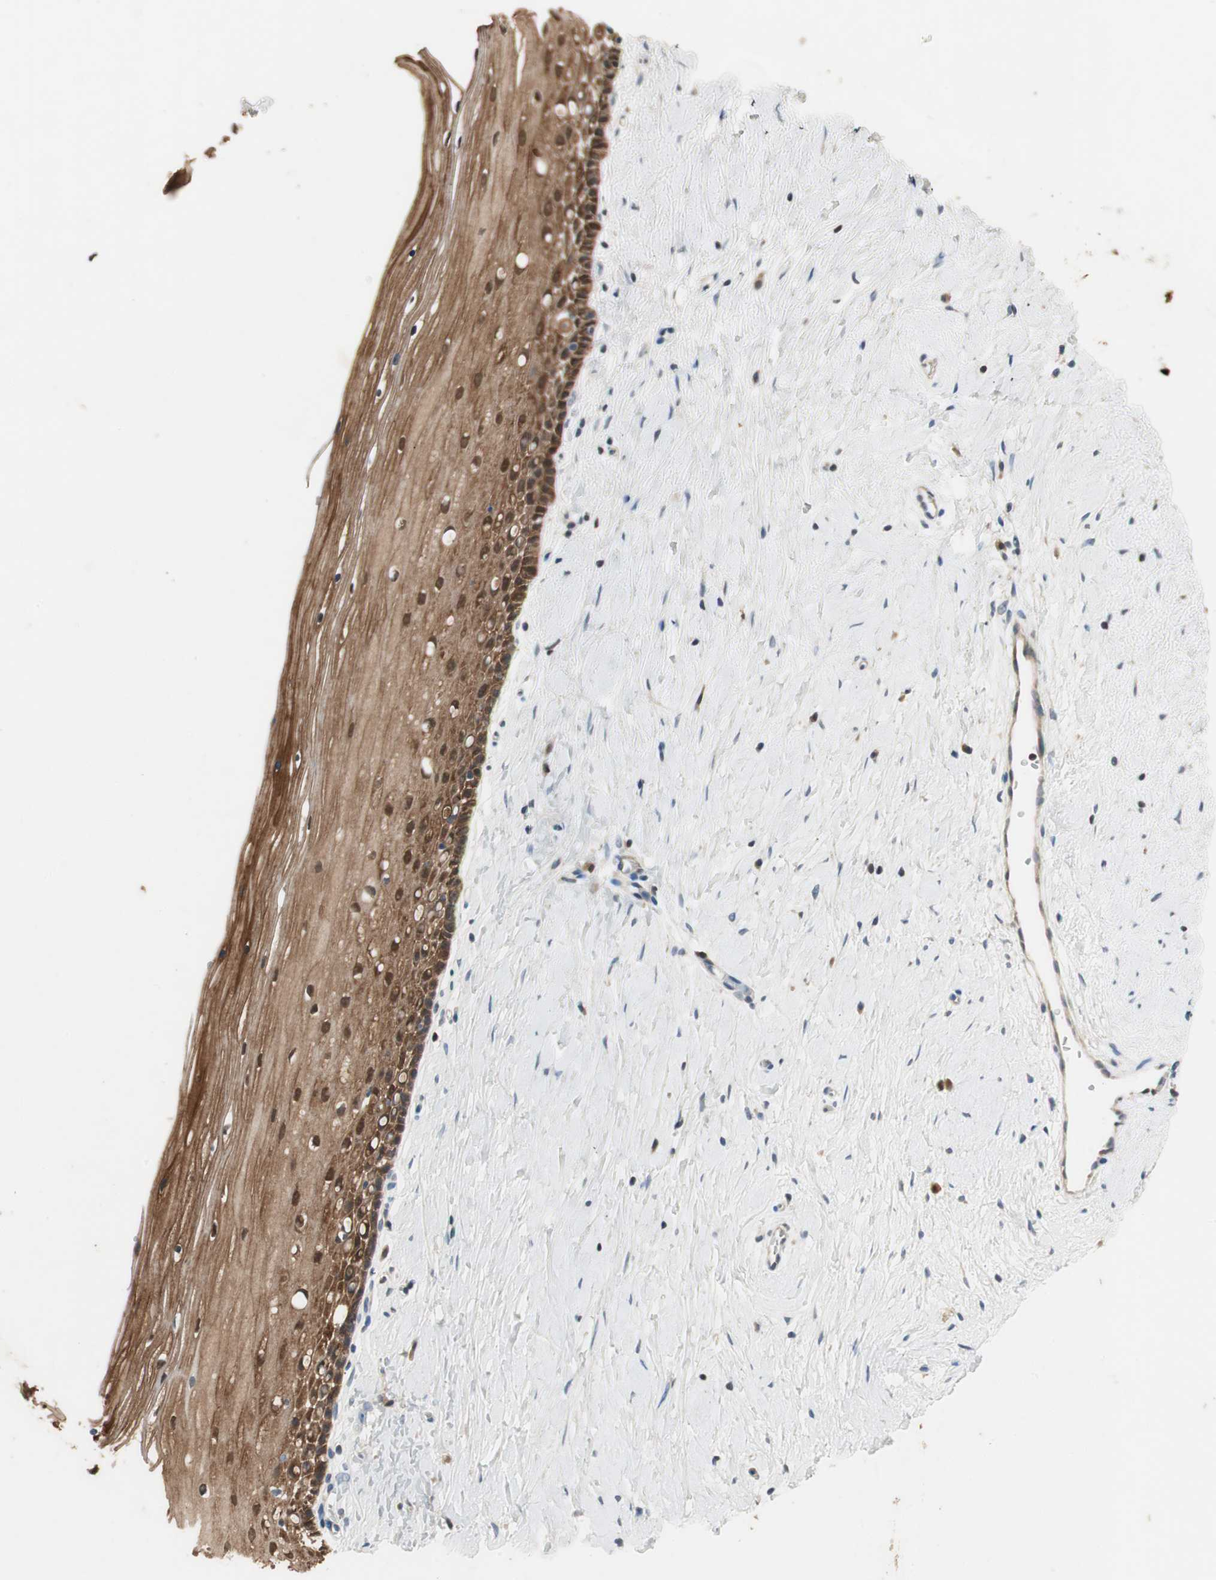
{"staining": {"intensity": "weak", "quantity": "<25%", "location": "cytoplasmic/membranous"}, "tissue": "cervix", "cell_type": "Glandular cells", "image_type": "normal", "snomed": [{"axis": "morphology", "description": "Normal tissue, NOS"}, {"axis": "topography", "description": "Cervix"}], "caption": "Cervix was stained to show a protein in brown. There is no significant staining in glandular cells. (Brightfield microscopy of DAB (3,3'-diaminobenzidine) IHC at high magnification).", "gene": "SERPINB5", "patient": {"sex": "female", "age": 39}}